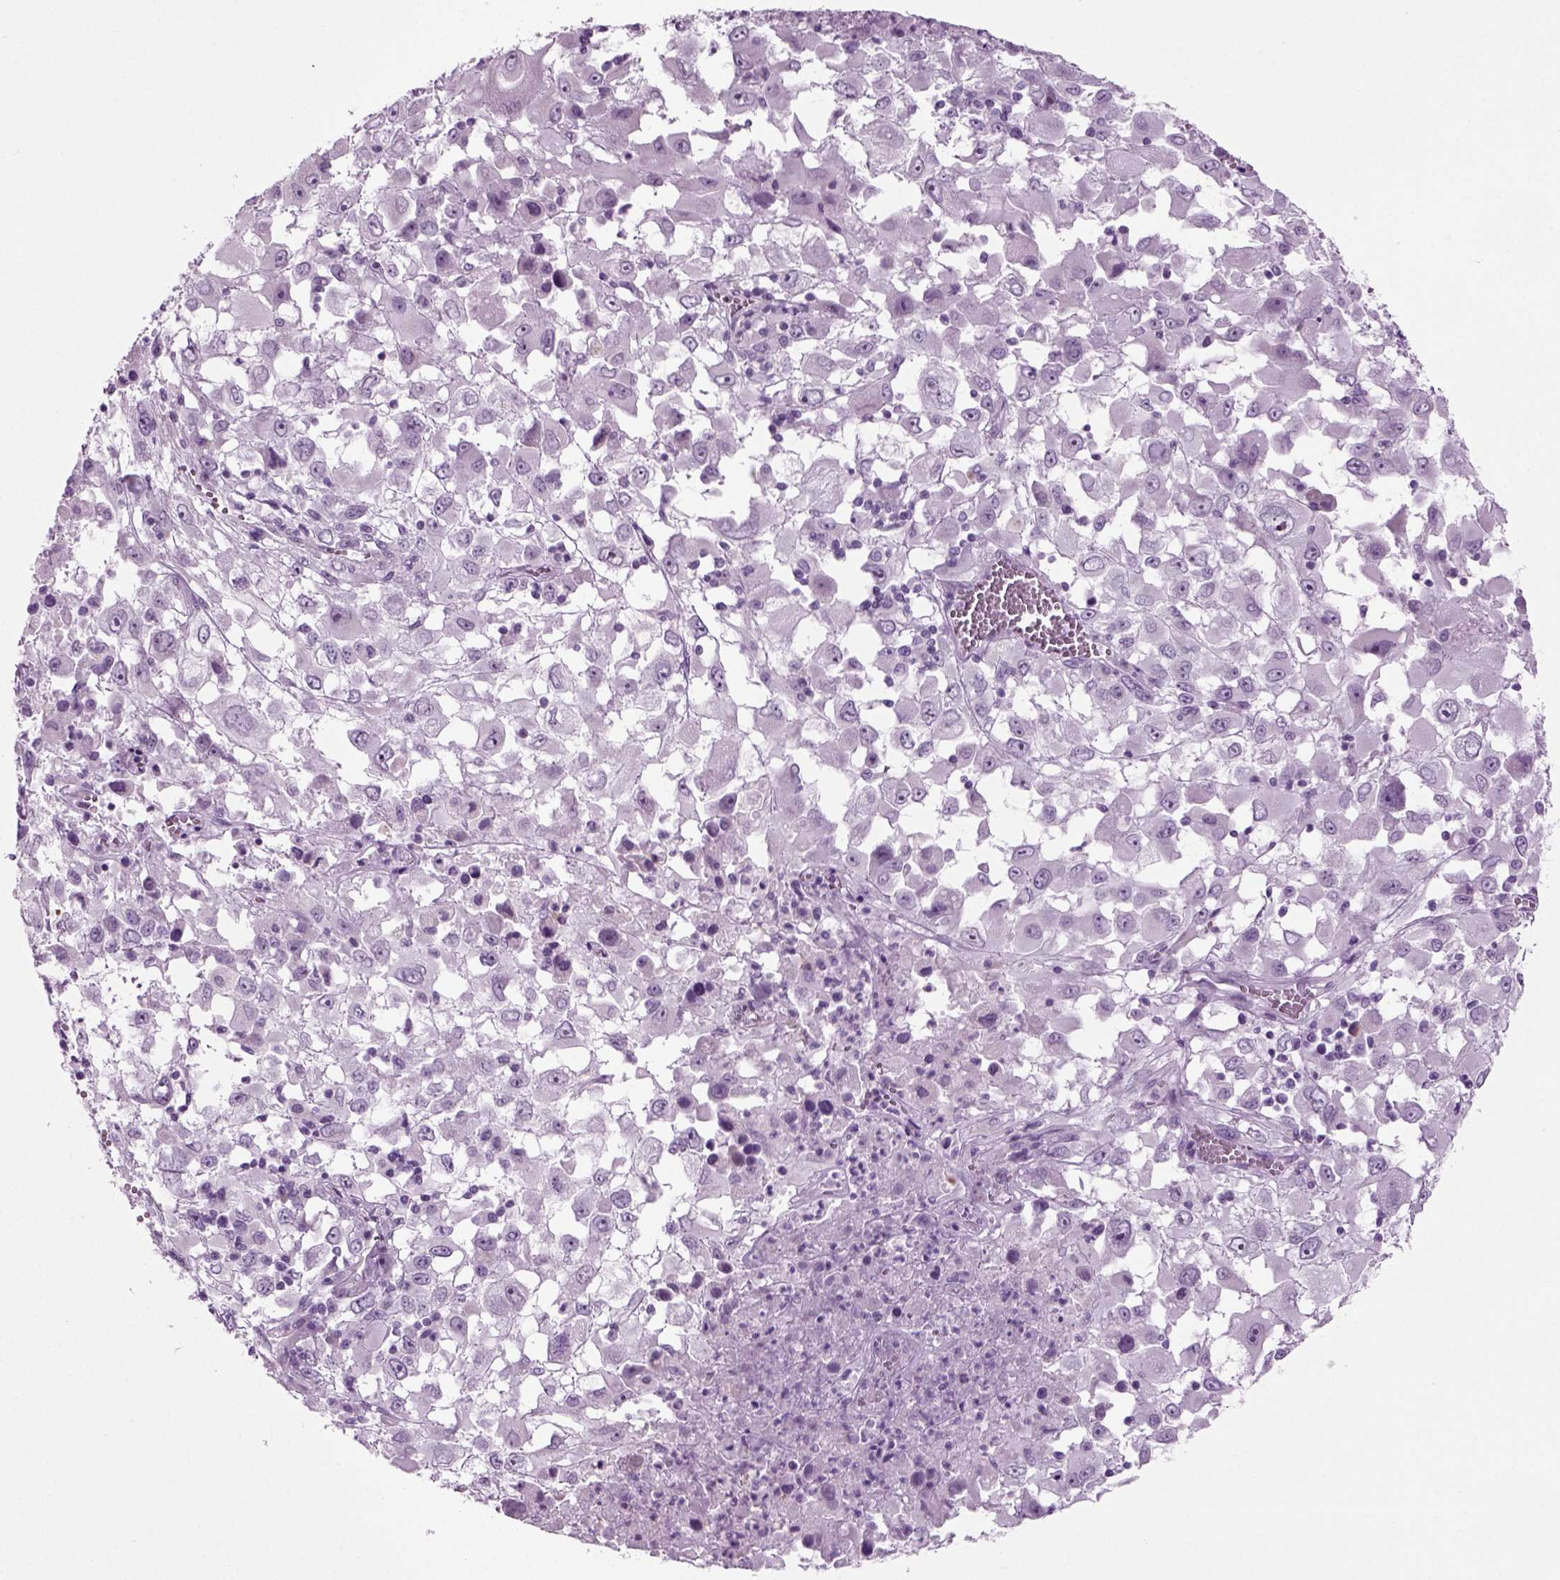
{"staining": {"intensity": "negative", "quantity": "none", "location": "none"}, "tissue": "melanoma", "cell_type": "Tumor cells", "image_type": "cancer", "snomed": [{"axis": "morphology", "description": "Malignant melanoma, Metastatic site"}, {"axis": "topography", "description": "Soft tissue"}], "caption": "This micrograph is of melanoma stained with immunohistochemistry (IHC) to label a protein in brown with the nuclei are counter-stained blue. There is no positivity in tumor cells.", "gene": "PRLH", "patient": {"sex": "male", "age": 50}}